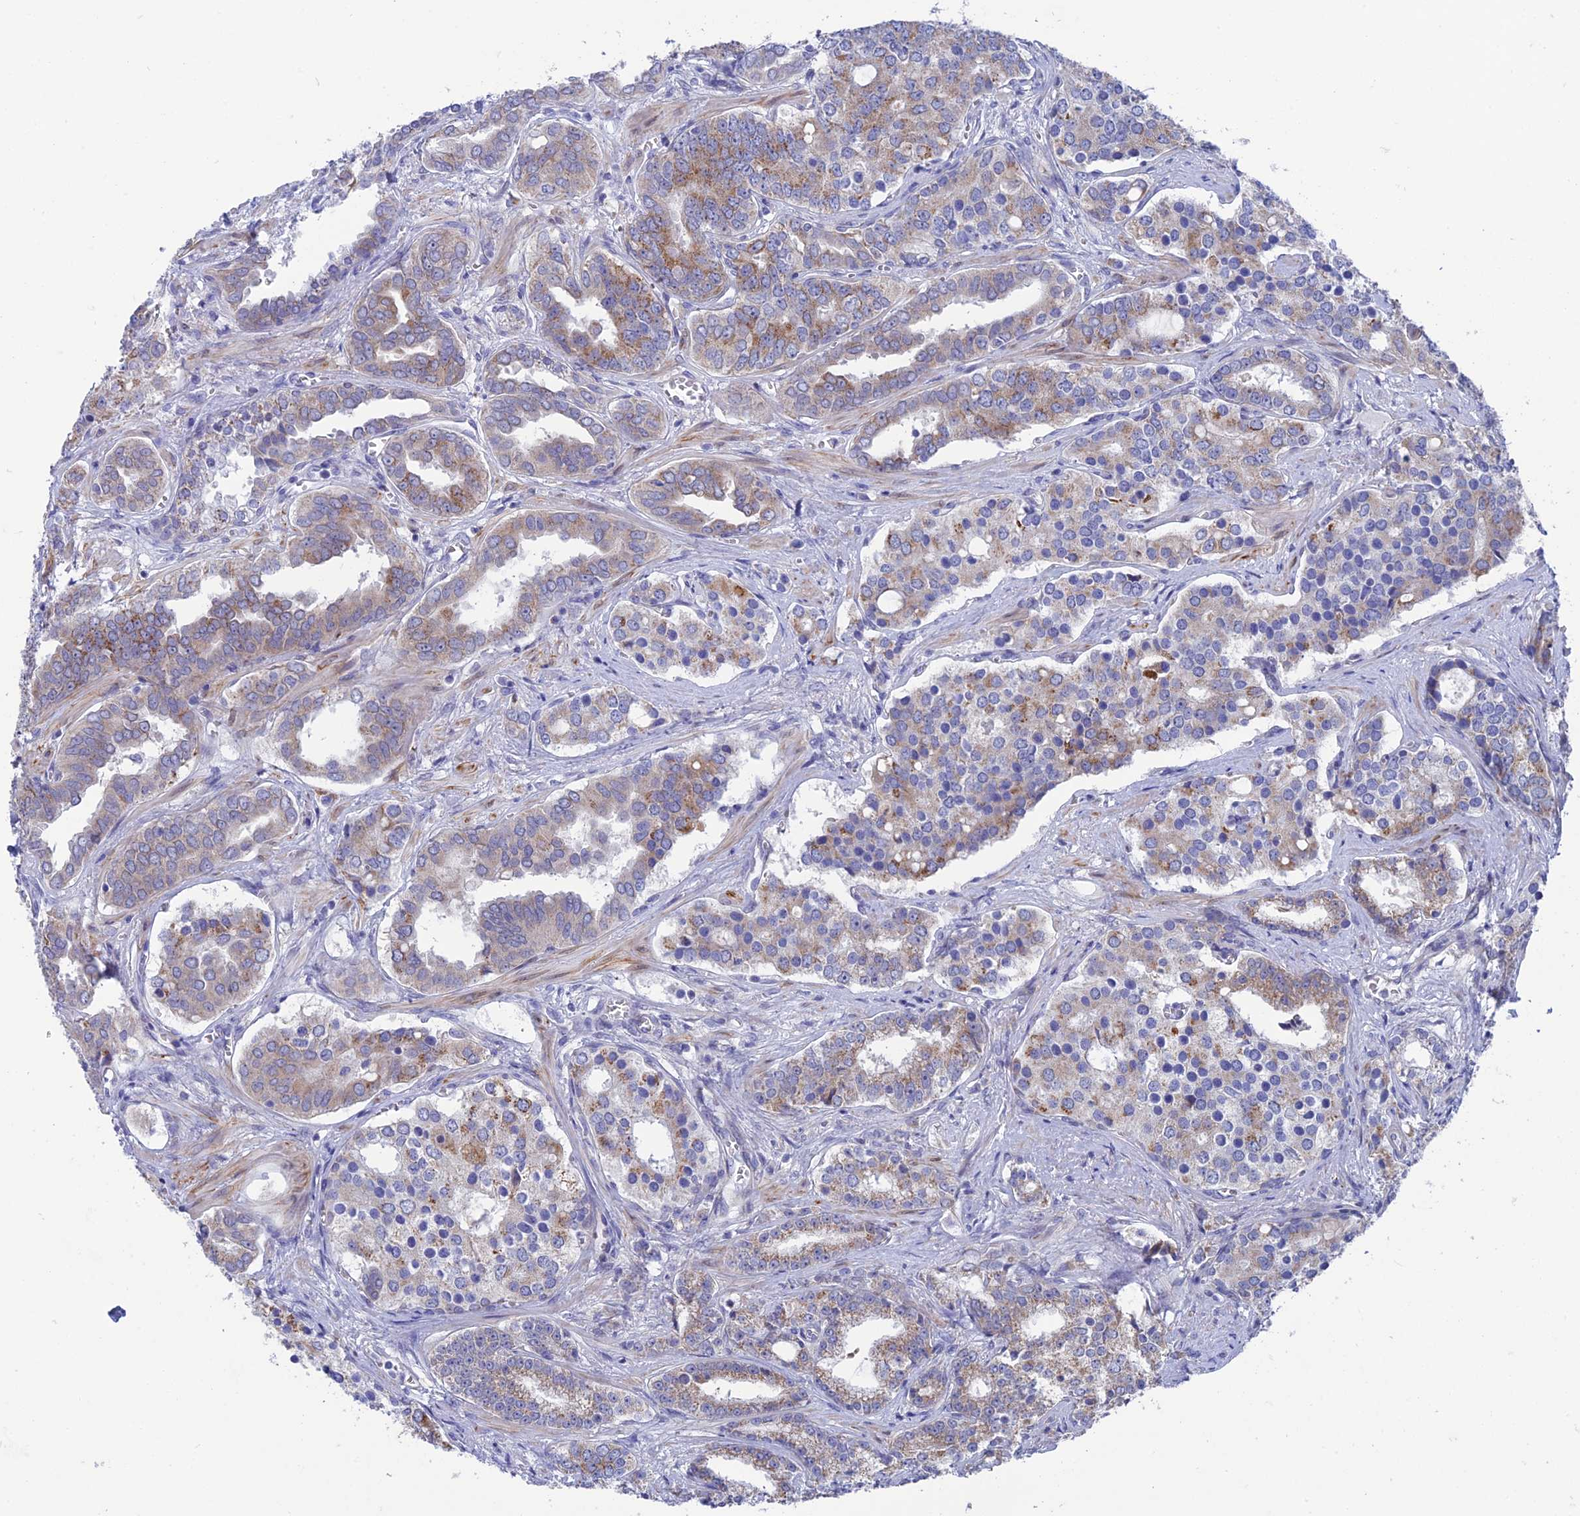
{"staining": {"intensity": "moderate", "quantity": "25%-75%", "location": "cytoplasmic/membranous"}, "tissue": "prostate cancer", "cell_type": "Tumor cells", "image_type": "cancer", "snomed": [{"axis": "morphology", "description": "Adenocarcinoma, High grade"}, {"axis": "topography", "description": "Prostate"}], "caption": "Moderate cytoplasmic/membranous positivity is appreciated in approximately 25%-75% of tumor cells in prostate adenocarcinoma (high-grade).", "gene": "AK4", "patient": {"sex": "male", "age": 67}}